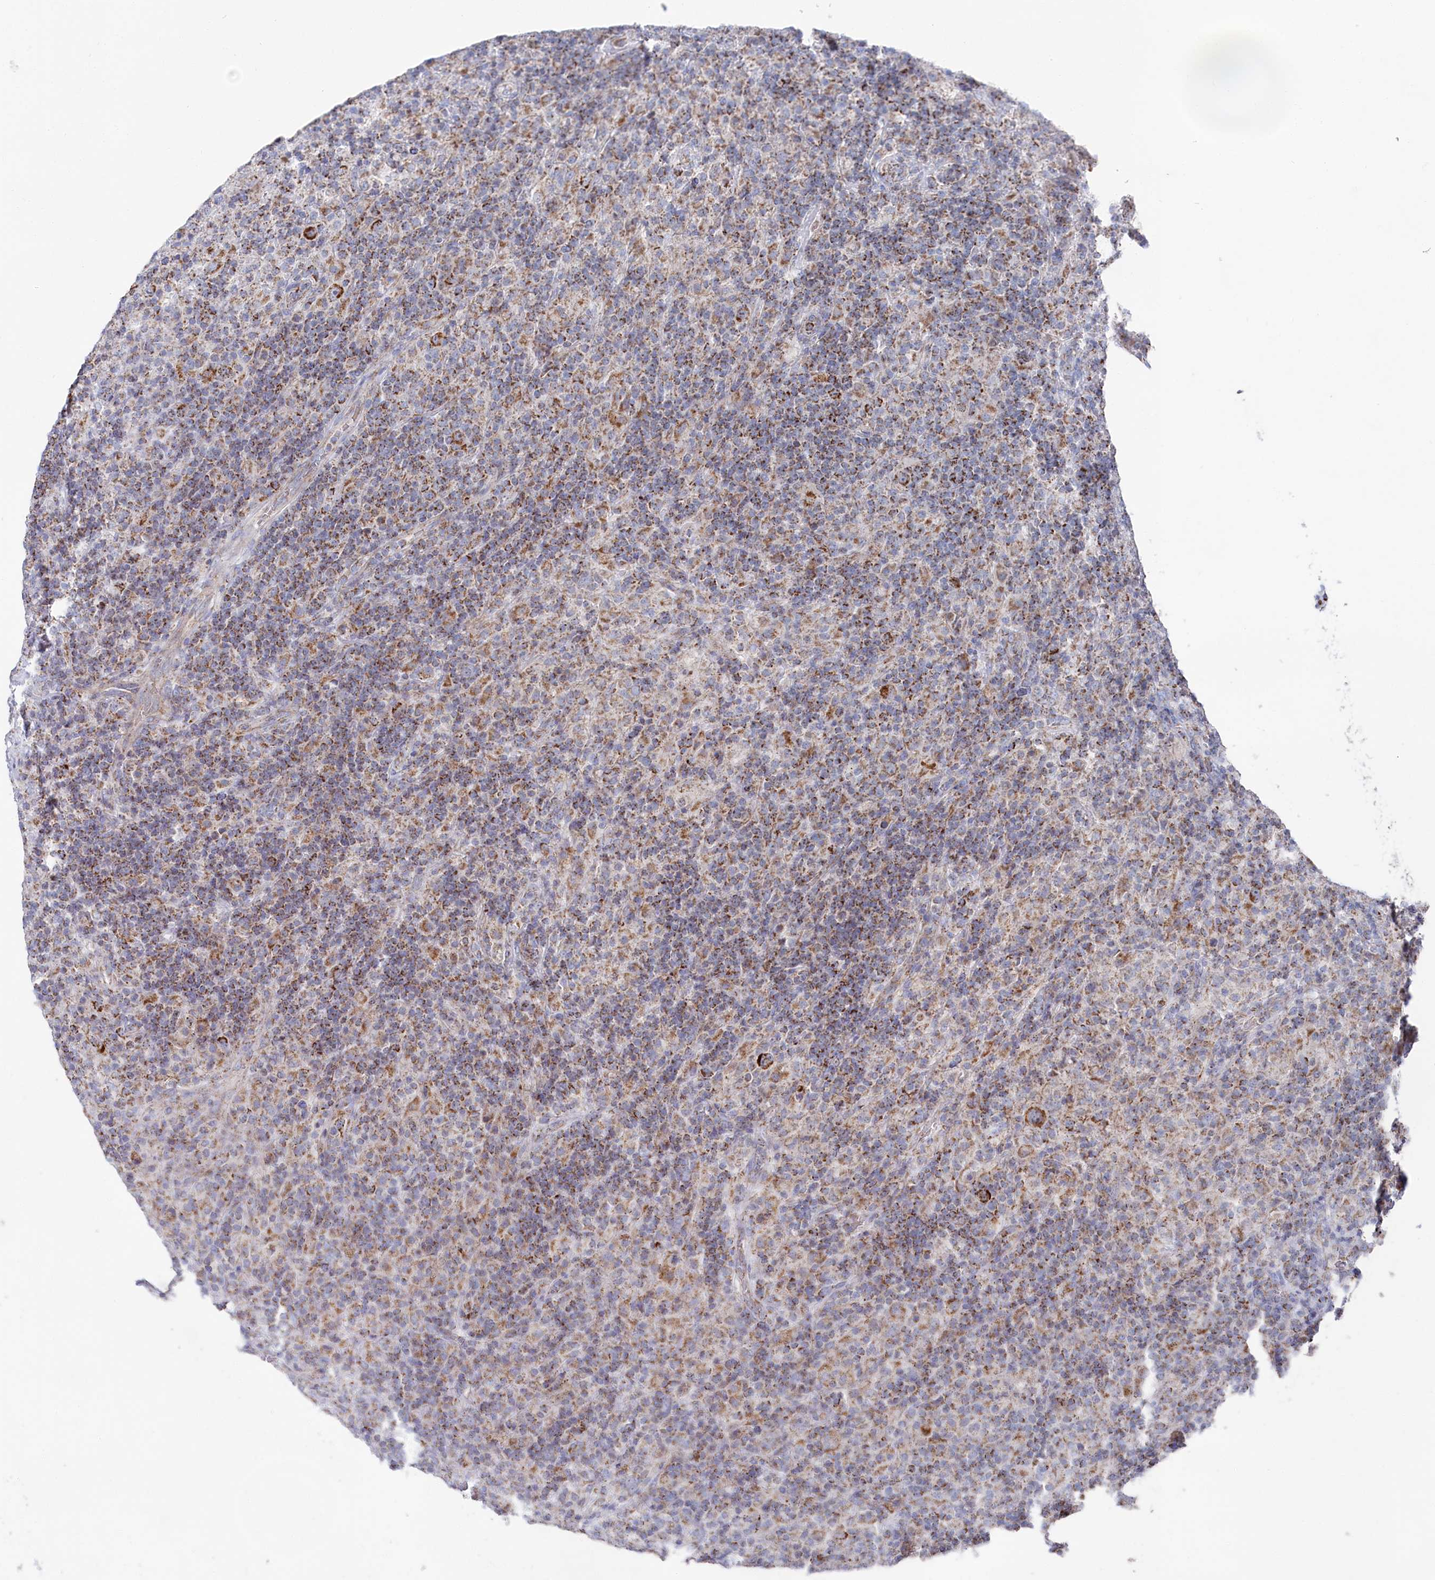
{"staining": {"intensity": "strong", "quantity": ">75%", "location": "cytoplasmic/membranous"}, "tissue": "lymphoma", "cell_type": "Tumor cells", "image_type": "cancer", "snomed": [{"axis": "morphology", "description": "Hodgkin's disease, NOS"}, {"axis": "topography", "description": "Lymph node"}], "caption": "Immunohistochemical staining of lymphoma demonstrates high levels of strong cytoplasmic/membranous positivity in approximately >75% of tumor cells.", "gene": "GLS2", "patient": {"sex": "male", "age": 70}}